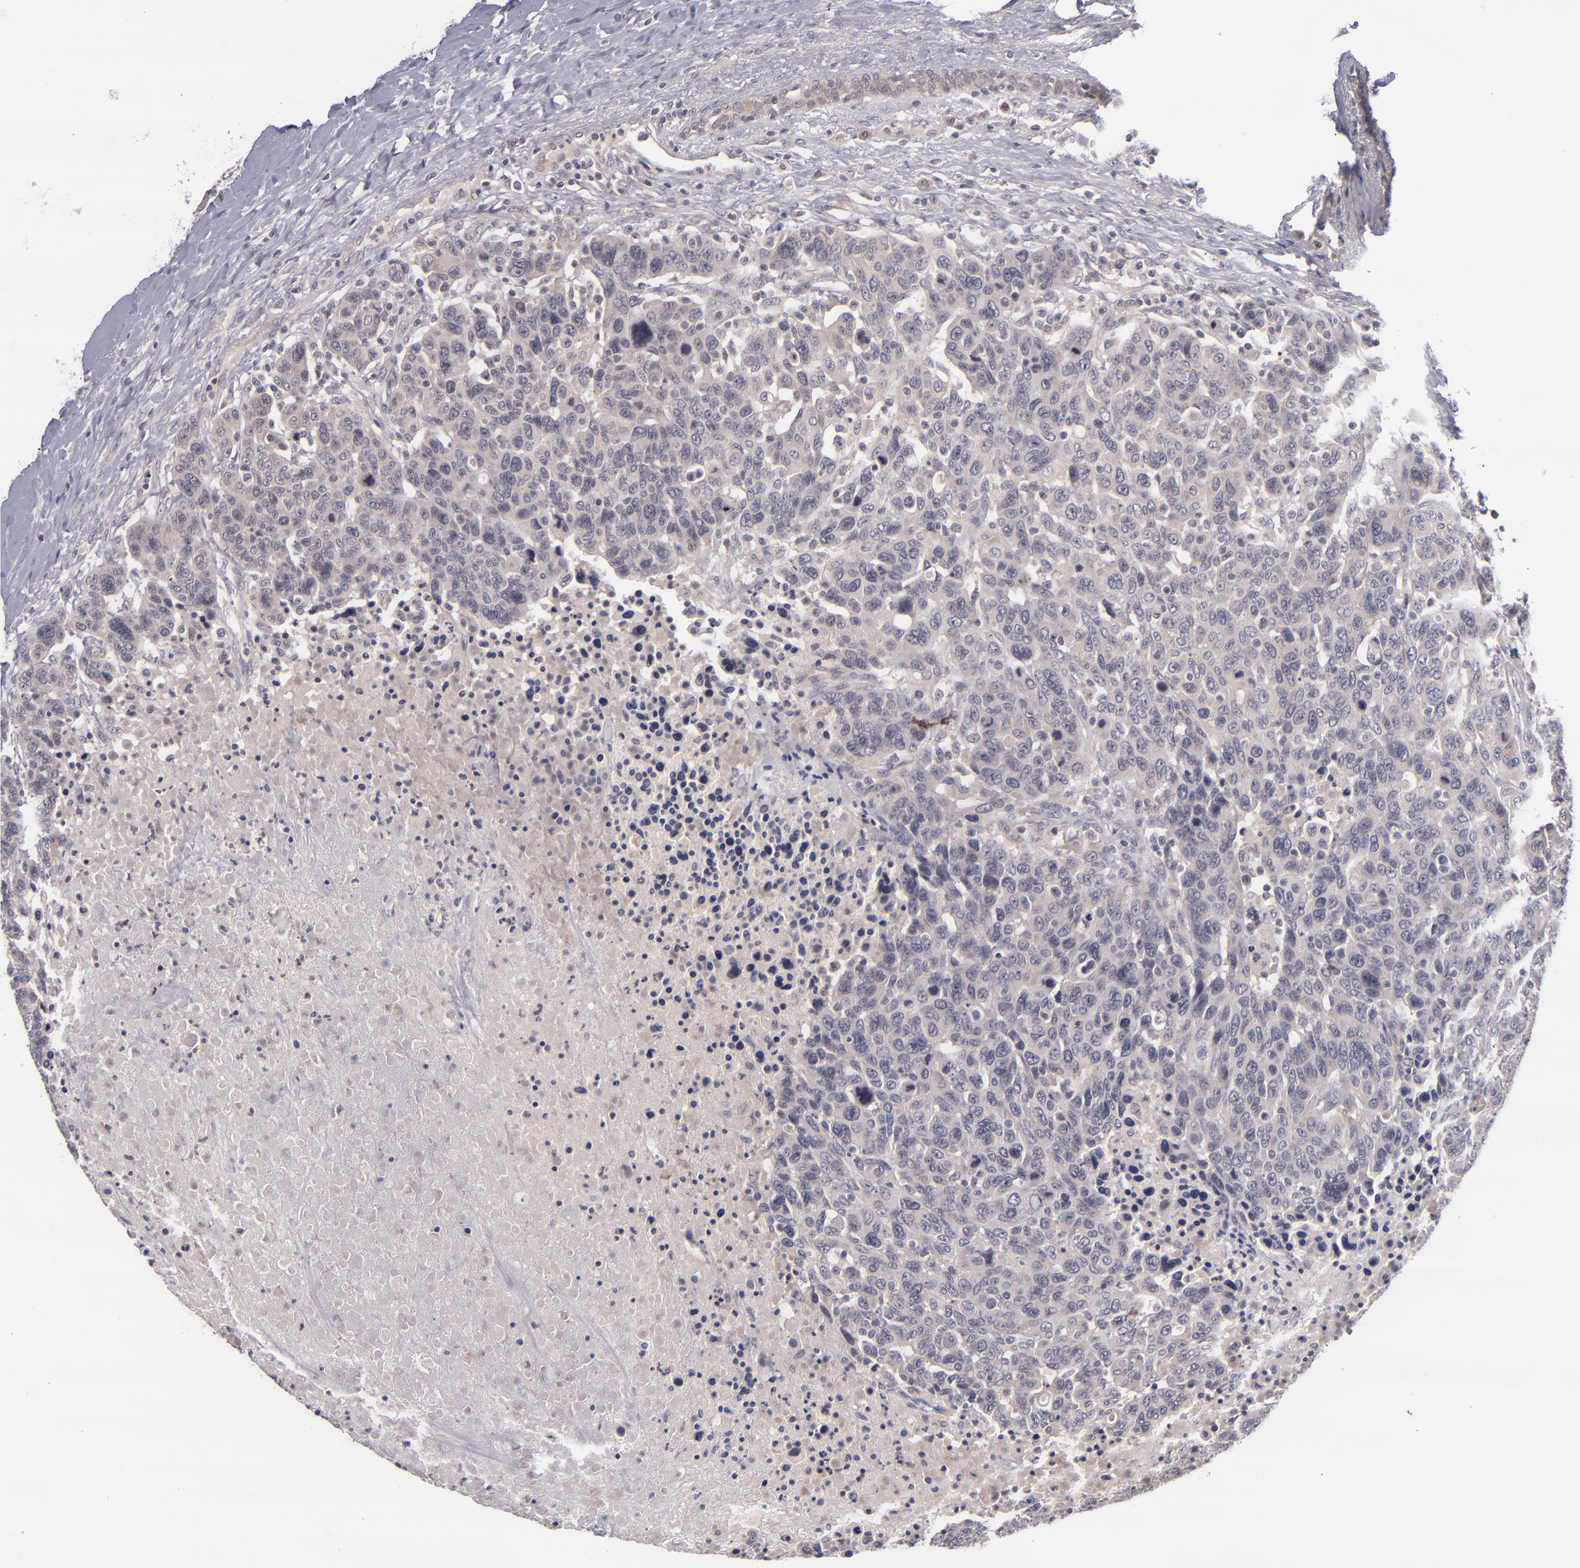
{"staining": {"intensity": "weak", "quantity": "<25%", "location": "cytoplasmic/membranous"}, "tissue": "breast cancer", "cell_type": "Tumor cells", "image_type": "cancer", "snomed": [{"axis": "morphology", "description": "Duct carcinoma"}, {"axis": "topography", "description": "Breast"}], "caption": "The histopathology image demonstrates no staining of tumor cells in breast cancer.", "gene": "TSC2", "patient": {"sex": "female", "age": 37}}